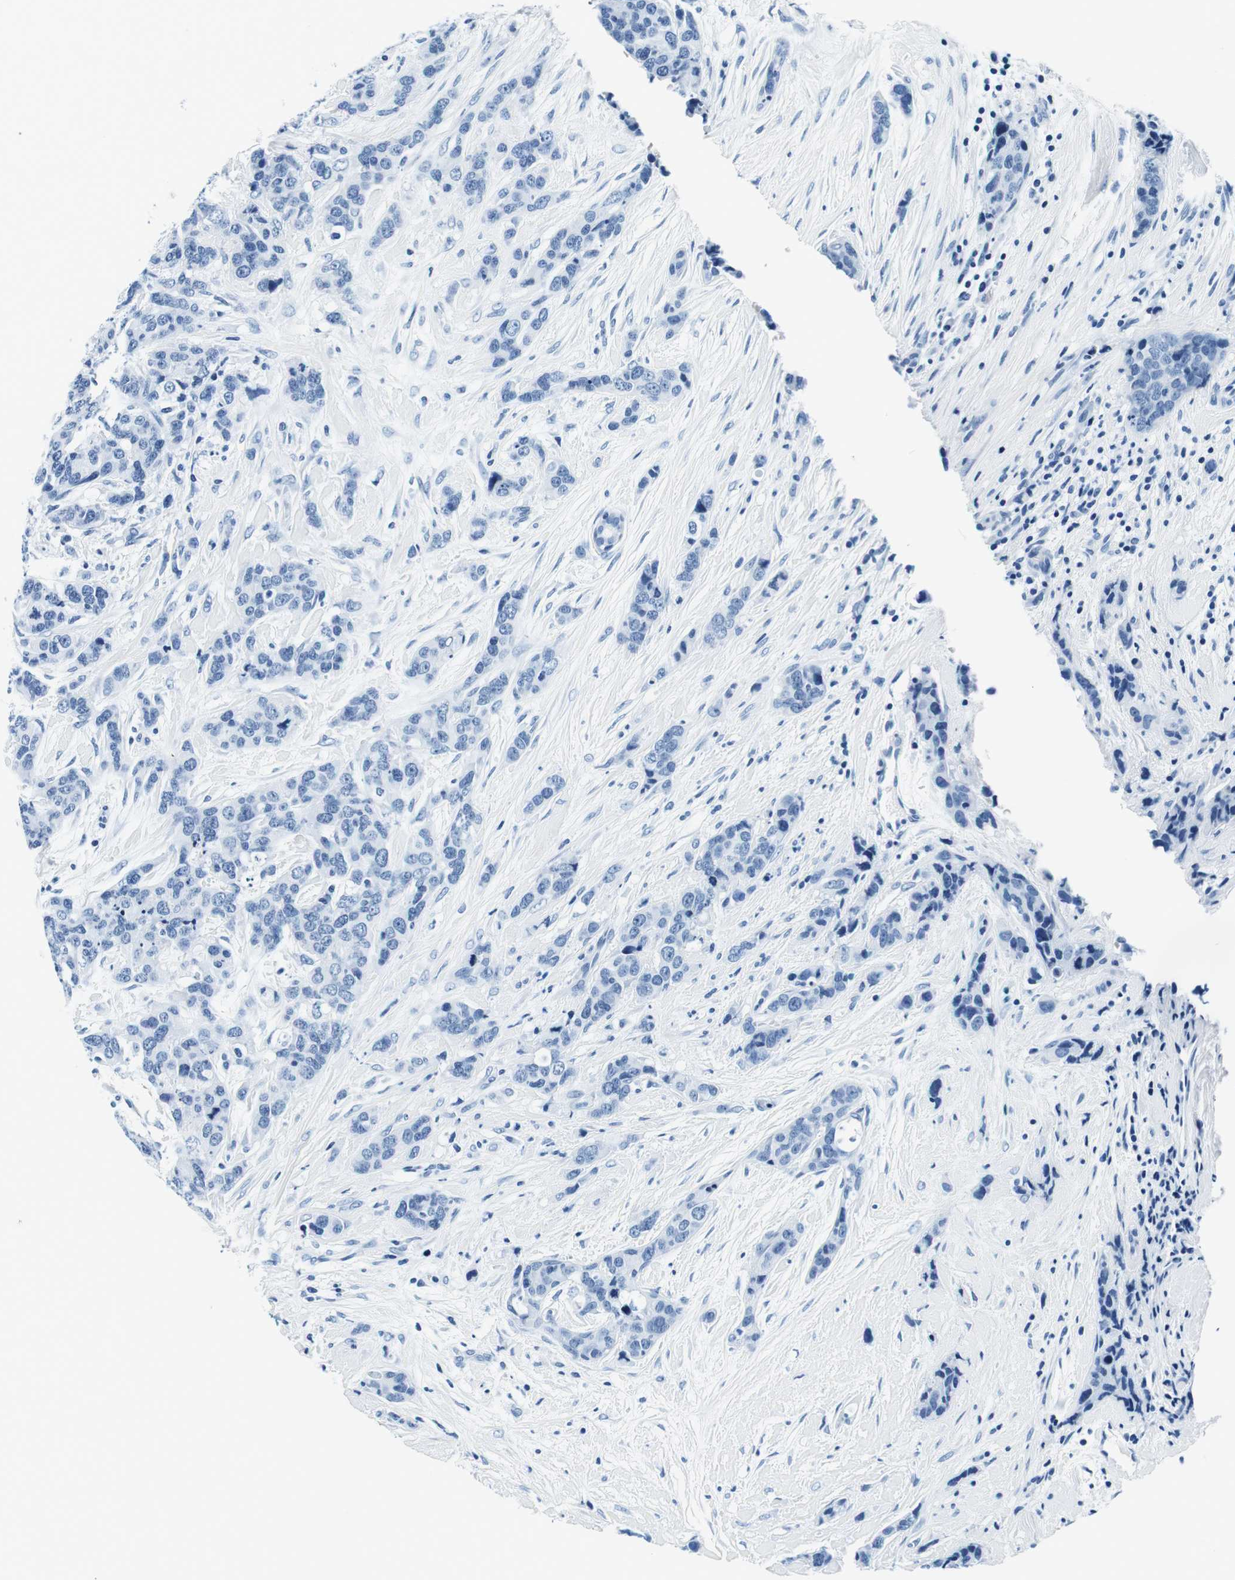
{"staining": {"intensity": "negative", "quantity": "none", "location": "none"}, "tissue": "breast cancer", "cell_type": "Tumor cells", "image_type": "cancer", "snomed": [{"axis": "morphology", "description": "Lobular carcinoma"}, {"axis": "topography", "description": "Breast"}], "caption": "The micrograph displays no significant positivity in tumor cells of lobular carcinoma (breast).", "gene": "ELANE", "patient": {"sex": "female", "age": 59}}